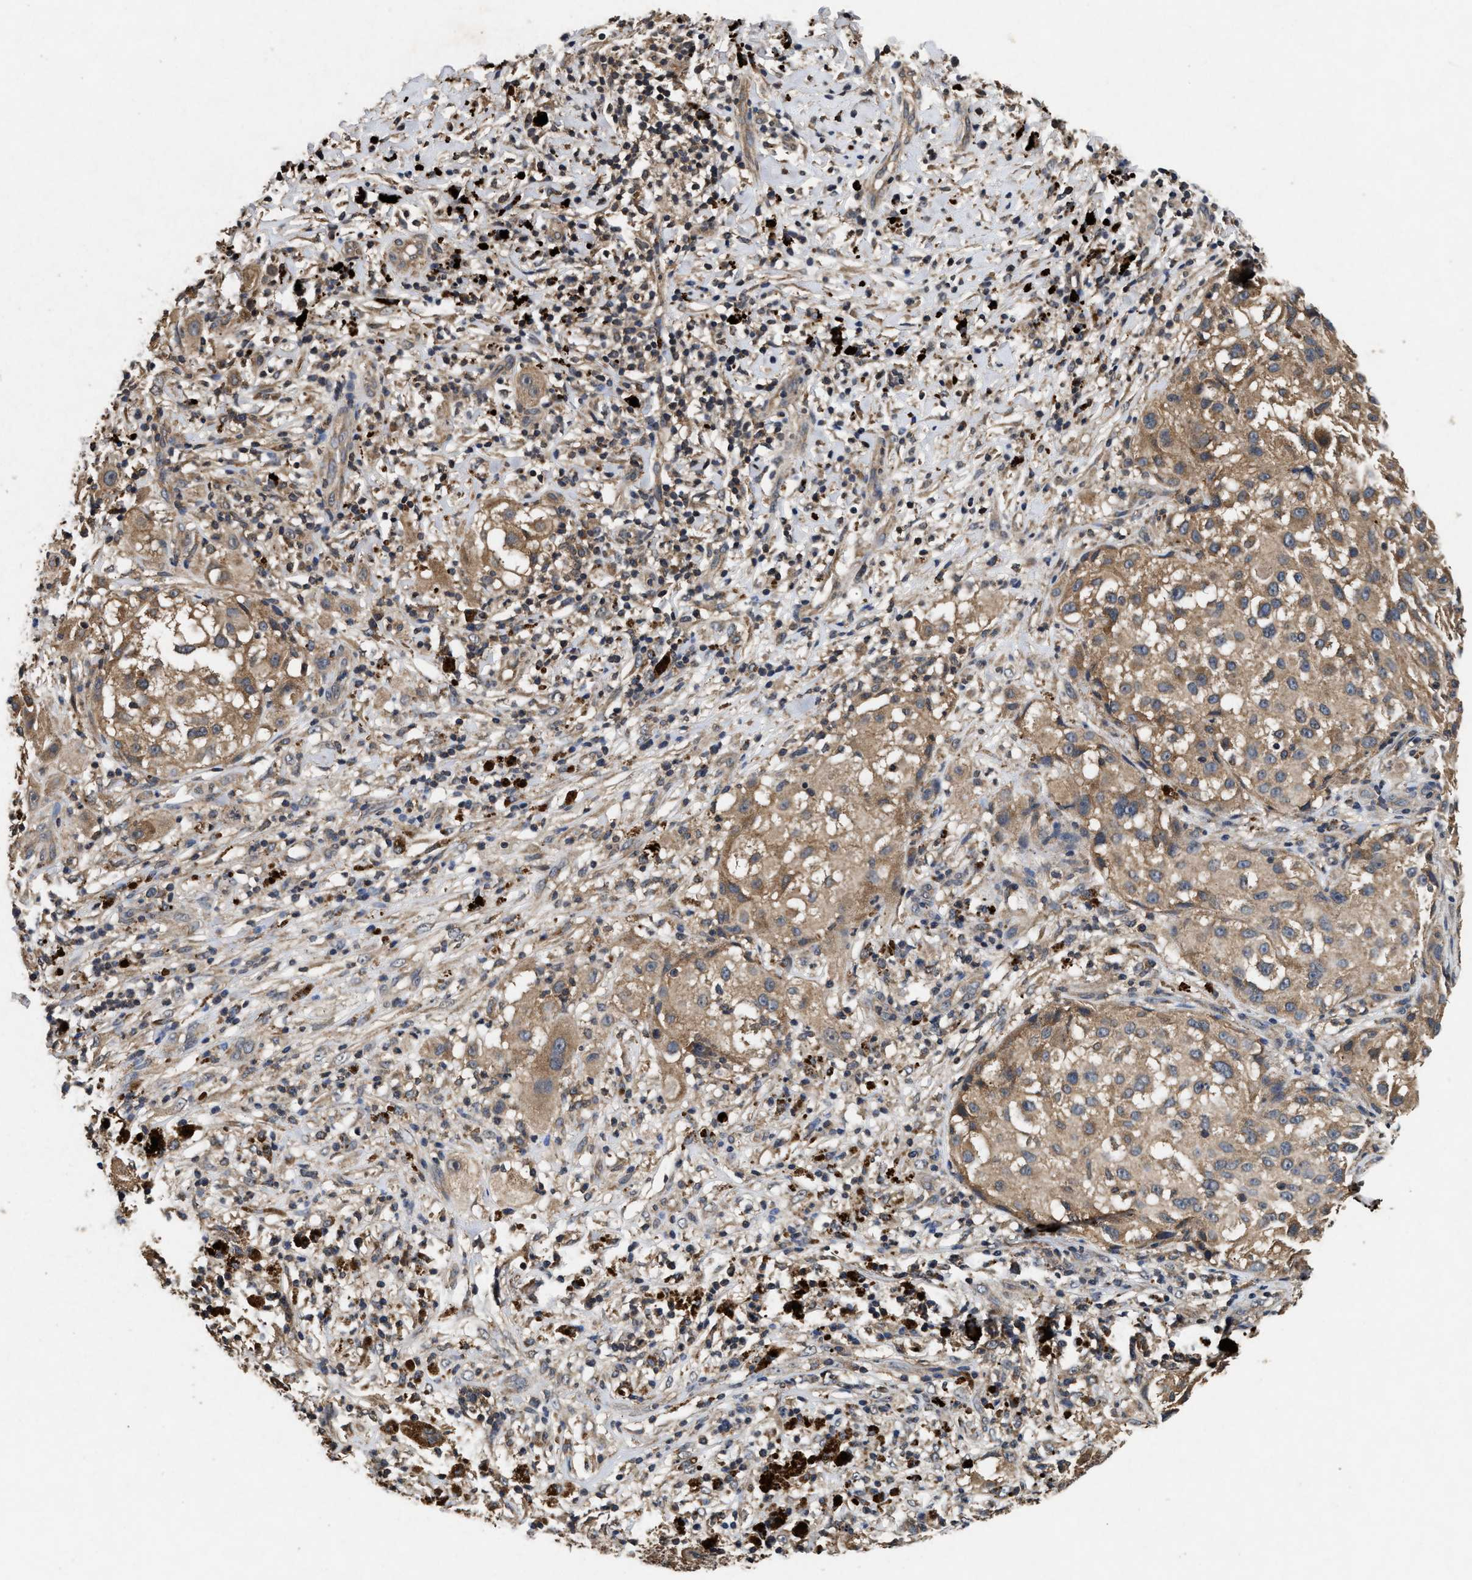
{"staining": {"intensity": "moderate", "quantity": "25%-75%", "location": "cytoplasmic/membranous"}, "tissue": "melanoma", "cell_type": "Tumor cells", "image_type": "cancer", "snomed": [{"axis": "morphology", "description": "Necrosis, NOS"}, {"axis": "morphology", "description": "Malignant melanoma, NOS"}, {"axis": "topography", "description": "Skin"}], "caption": "Protein expression analysis of human malignant melanoma reveals moderate cytoplasmic/membranous staining in about 25%-75% of tumor cells. The staining was performed using DAB, with brown indicating positive protein expression. Nuclei are stained blue with hematoxylin.", "gene": "PDAP1", "patient": {"sex": "female", "age": 87}}